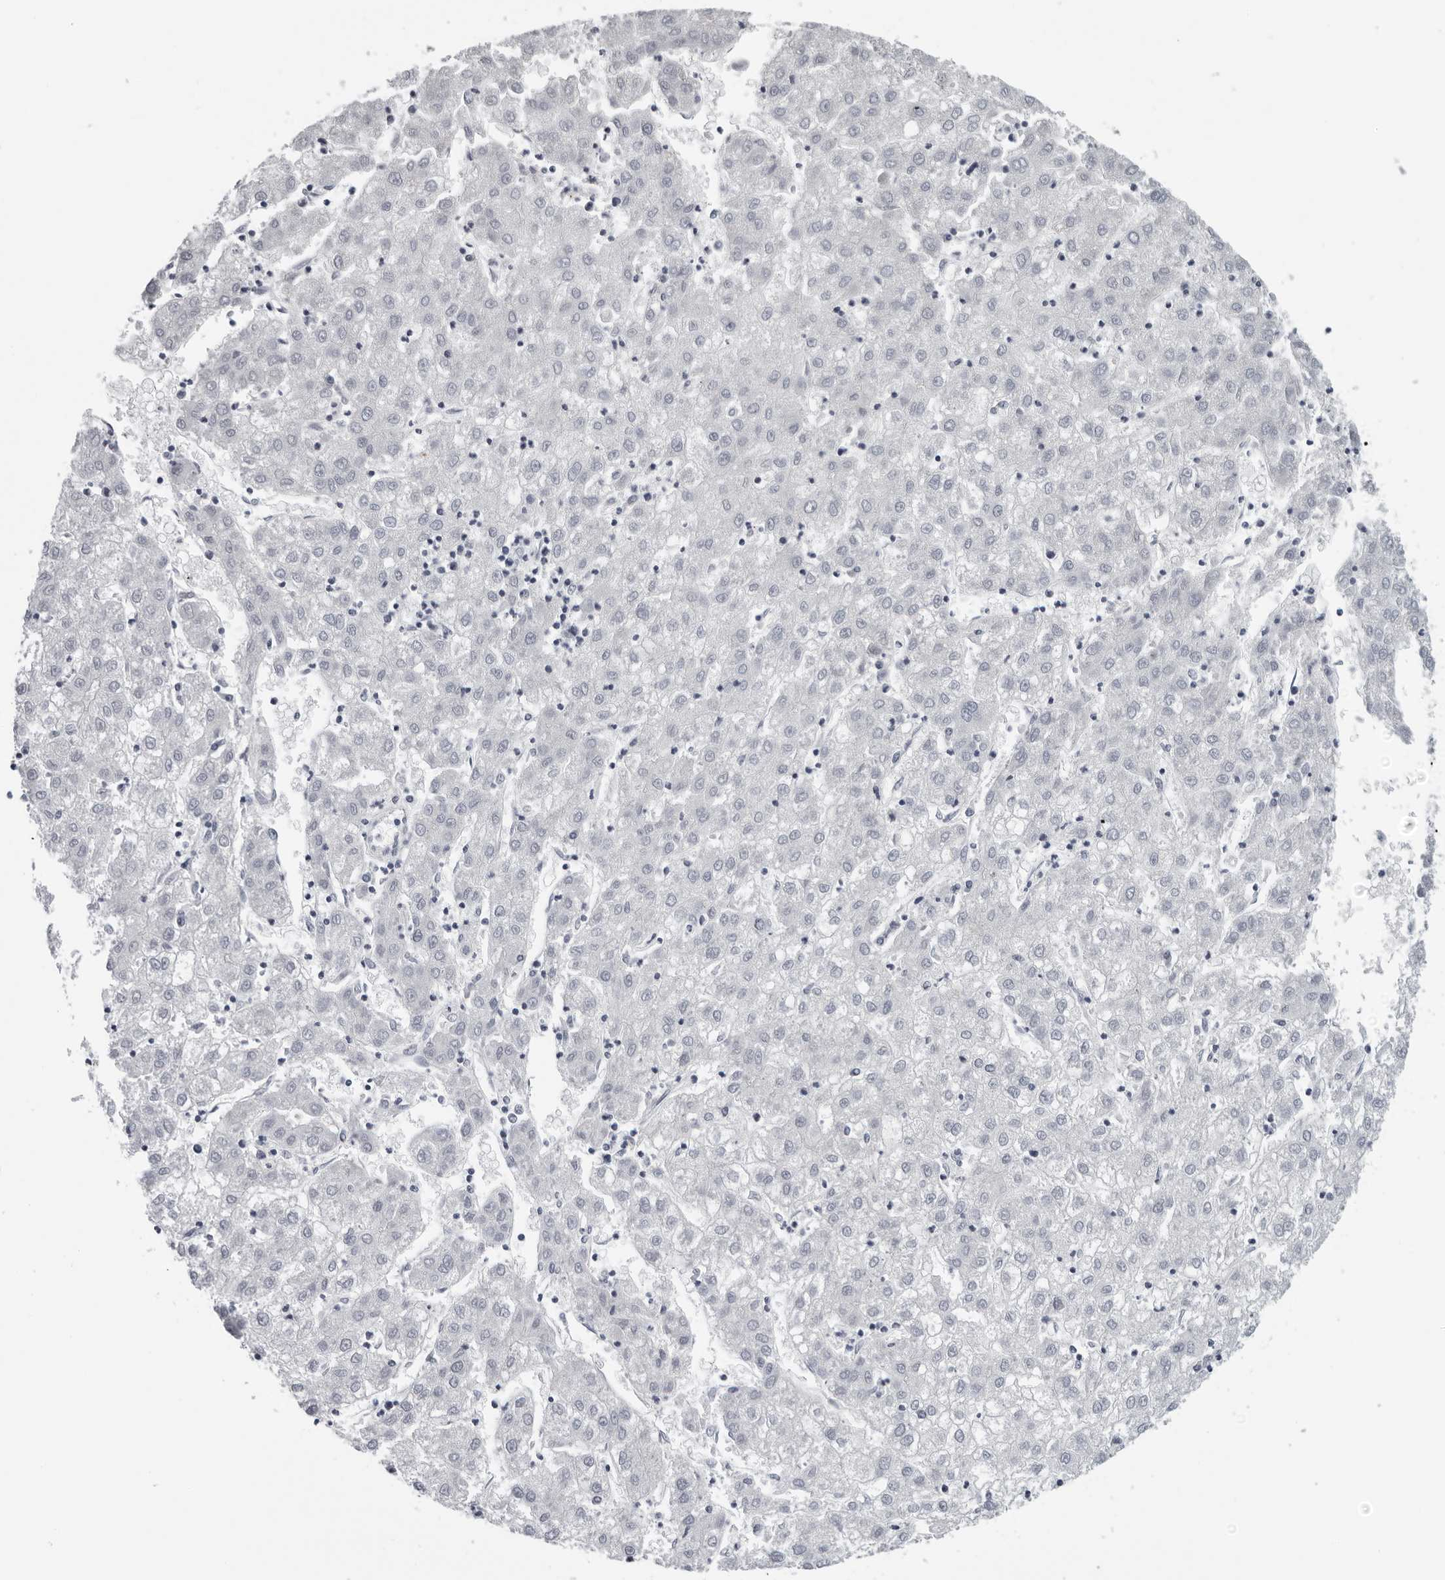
{"staining": {"intensity": "negative", "quantity": "none", "location": "none"}, "tissue": "liver cancer", "cell_type": "Tumor cells", "image_type": "cancer", "snomed": [{"axis": "morphology", "description": "Carcinoma, Hepatocellular, NOS"}, {"axis": "topography", "description": "Liver"}], "caption": "Immunohistochemical staining of human liver cancer exhibits no significant staining in tumor cells. (Stains: DAB (3,3'-diaminobenzidine) immunohistochemistry (IHC) with hematoxylin counter stain, Microscopy: brightfield microscopy at high magnification).", "gene": "CPT2", "patient": {"sex": "male", "age": 72}}